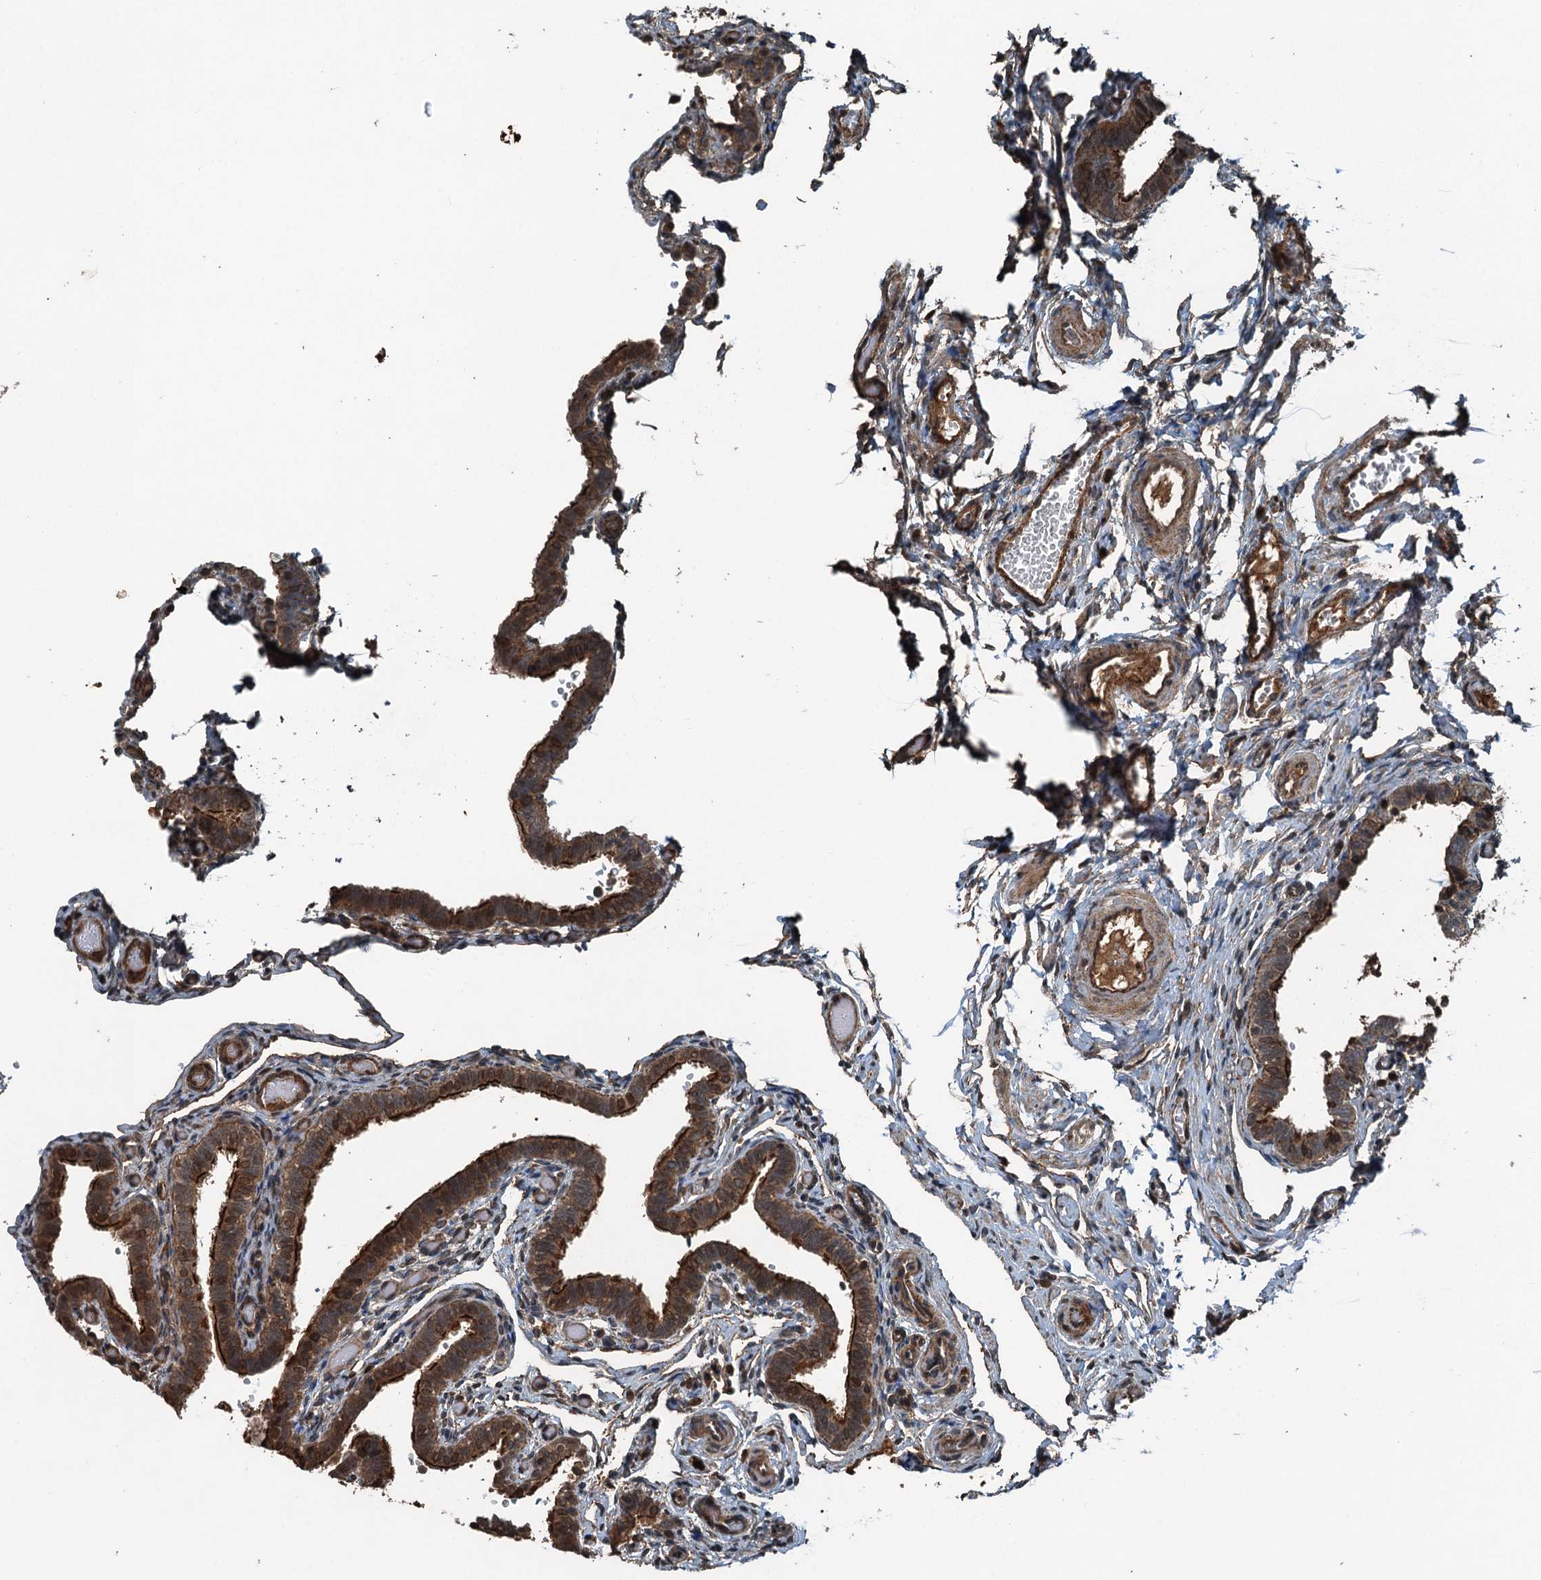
{"staining": {"intensity": "moderate", "quantity": ">75%", "location": "cytoplasmic/membranous"}, "tissue": "fallopian tube", "cell_type": "Glandular cells", "image_type": "normal", "snomed": [{"axis": "morphology", "description": "Normal tissue, NOS"}, {"axis": "topography", "description": "Fallopian tube"}], "caption": "Protein staining of normal fallopian tube demonstrates moderate cytoplasmic/membranous staining in approximately >75% of glandular cells.", "gene": "TCTN1", "patient": {"sex": "female", "age": 36}}